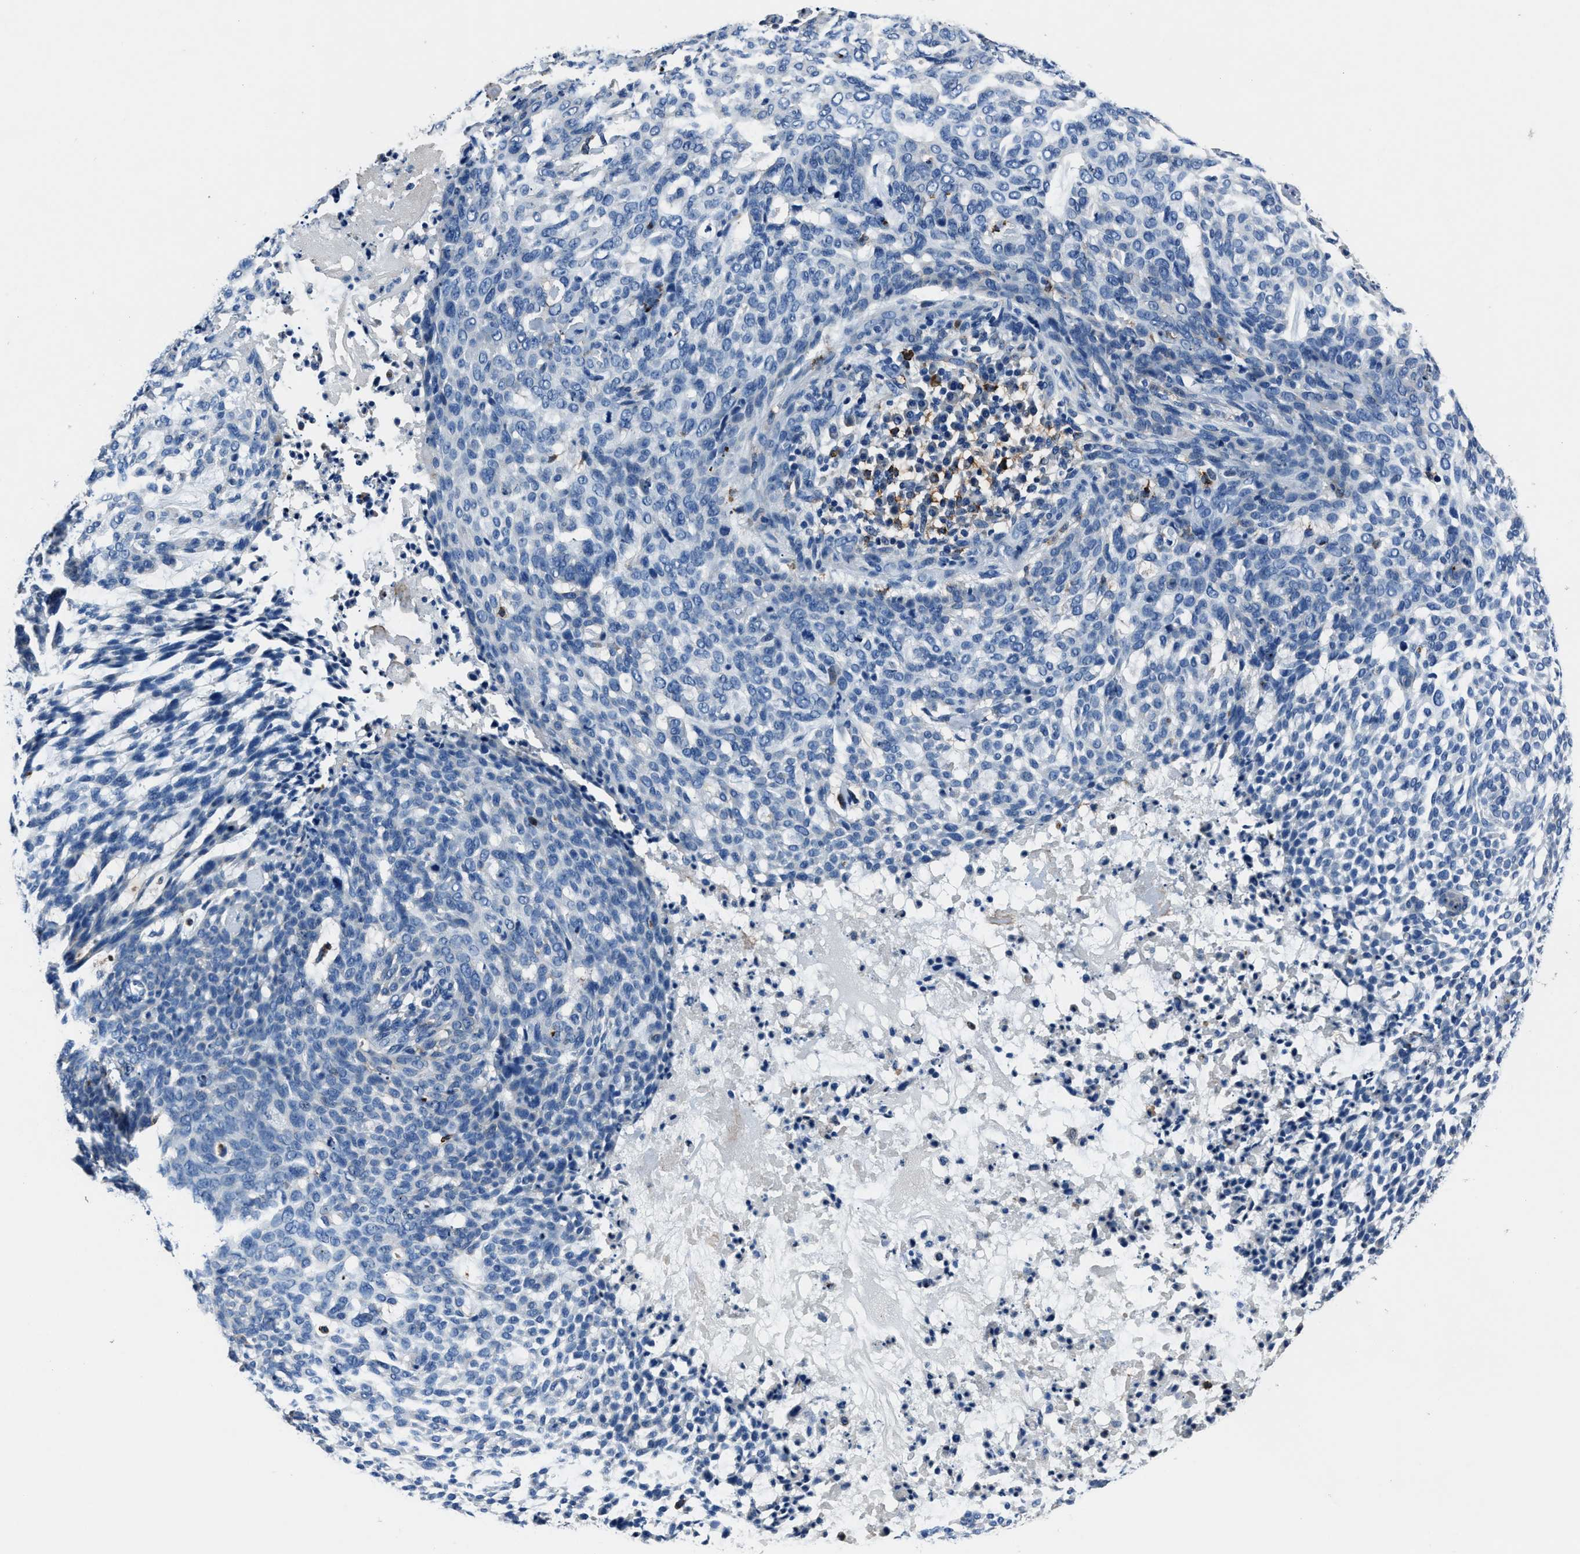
{"staining": {"intensity": "negative", "quantity": "none", "location": "none"}, "tissue": "skin cancer", "cell_type": "Tumor cells", "image_type": "cancer", "snomed": [{"axis": "morphology", "description": "Basal cell carcinoma"}, {"axis": "topography", "description": "Skin"}], "caption": "DAB immunohistochemical staining of basal cell carcinoma (skin) reveals no significant staining in tumor cells.", "gene": "FGL2", "patient": {"sex": "female", "age": 64}}